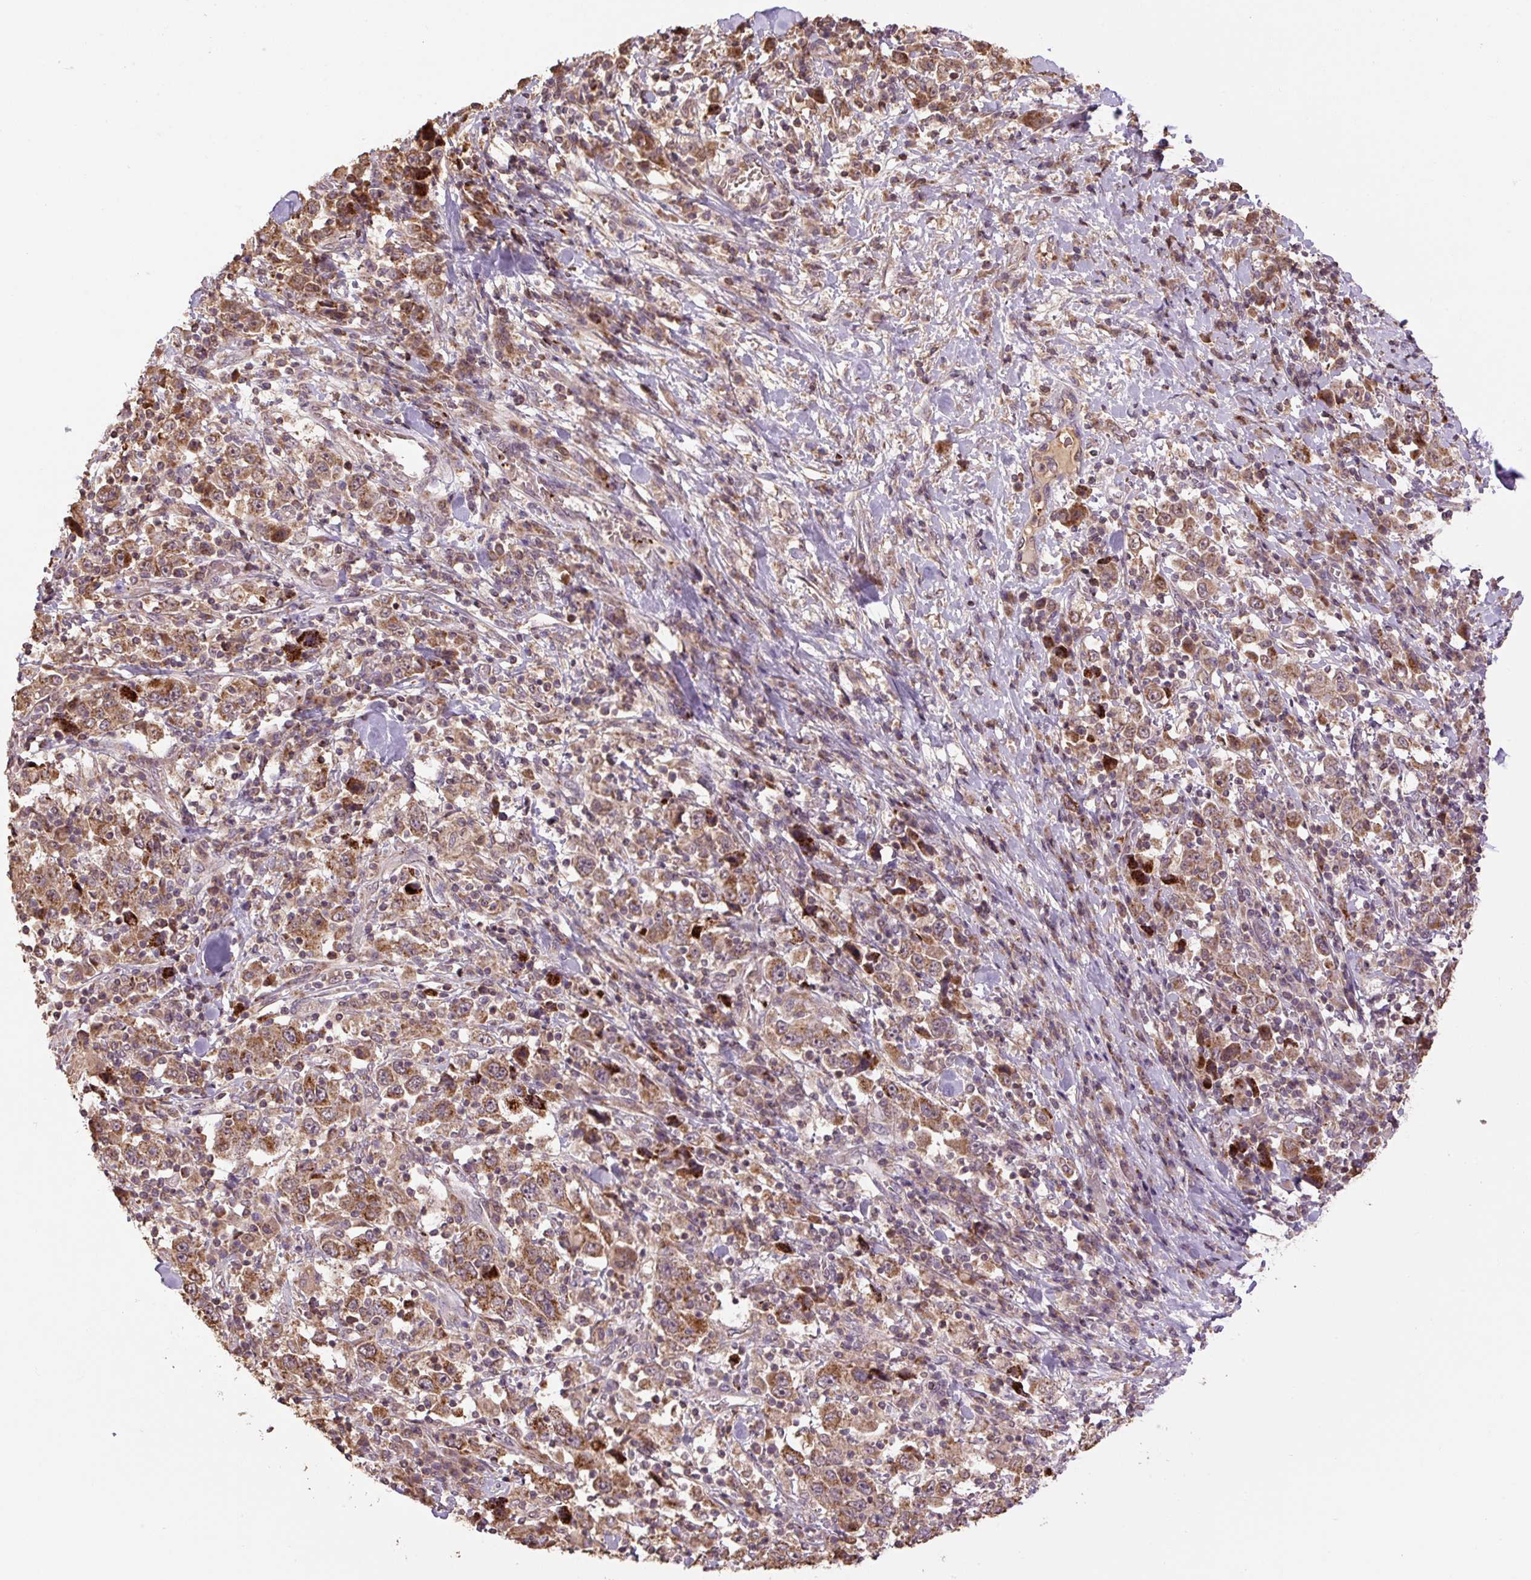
{"staining": {"intensity": "moderate", "quantity": ">75%", "location": "cytoplasmic/membranous"}, "tissue": "stomach cancer", "cell_type": "Tumor cells", "image_type": "cancer", "snomed": [{"axis": "morphology", "description": "Normal tissue, NOS"}, {"axis": "morphology", "description": "Adenocarcinoma, NOS"}, {"axis": "topography", "description": "Stomach, upper"}, {"axis": "topography", "description": "Stomach"}], "caption": "High-power microscopy captured an immunohistochemistry histopathology image of stomach cancer (adenocarcinoma), revealing moderate cytoplasmic/membranous expression in about >75% of tumor cells.", "gene": "TMEM160", "patient": {"sex": "male", "age": 59}}